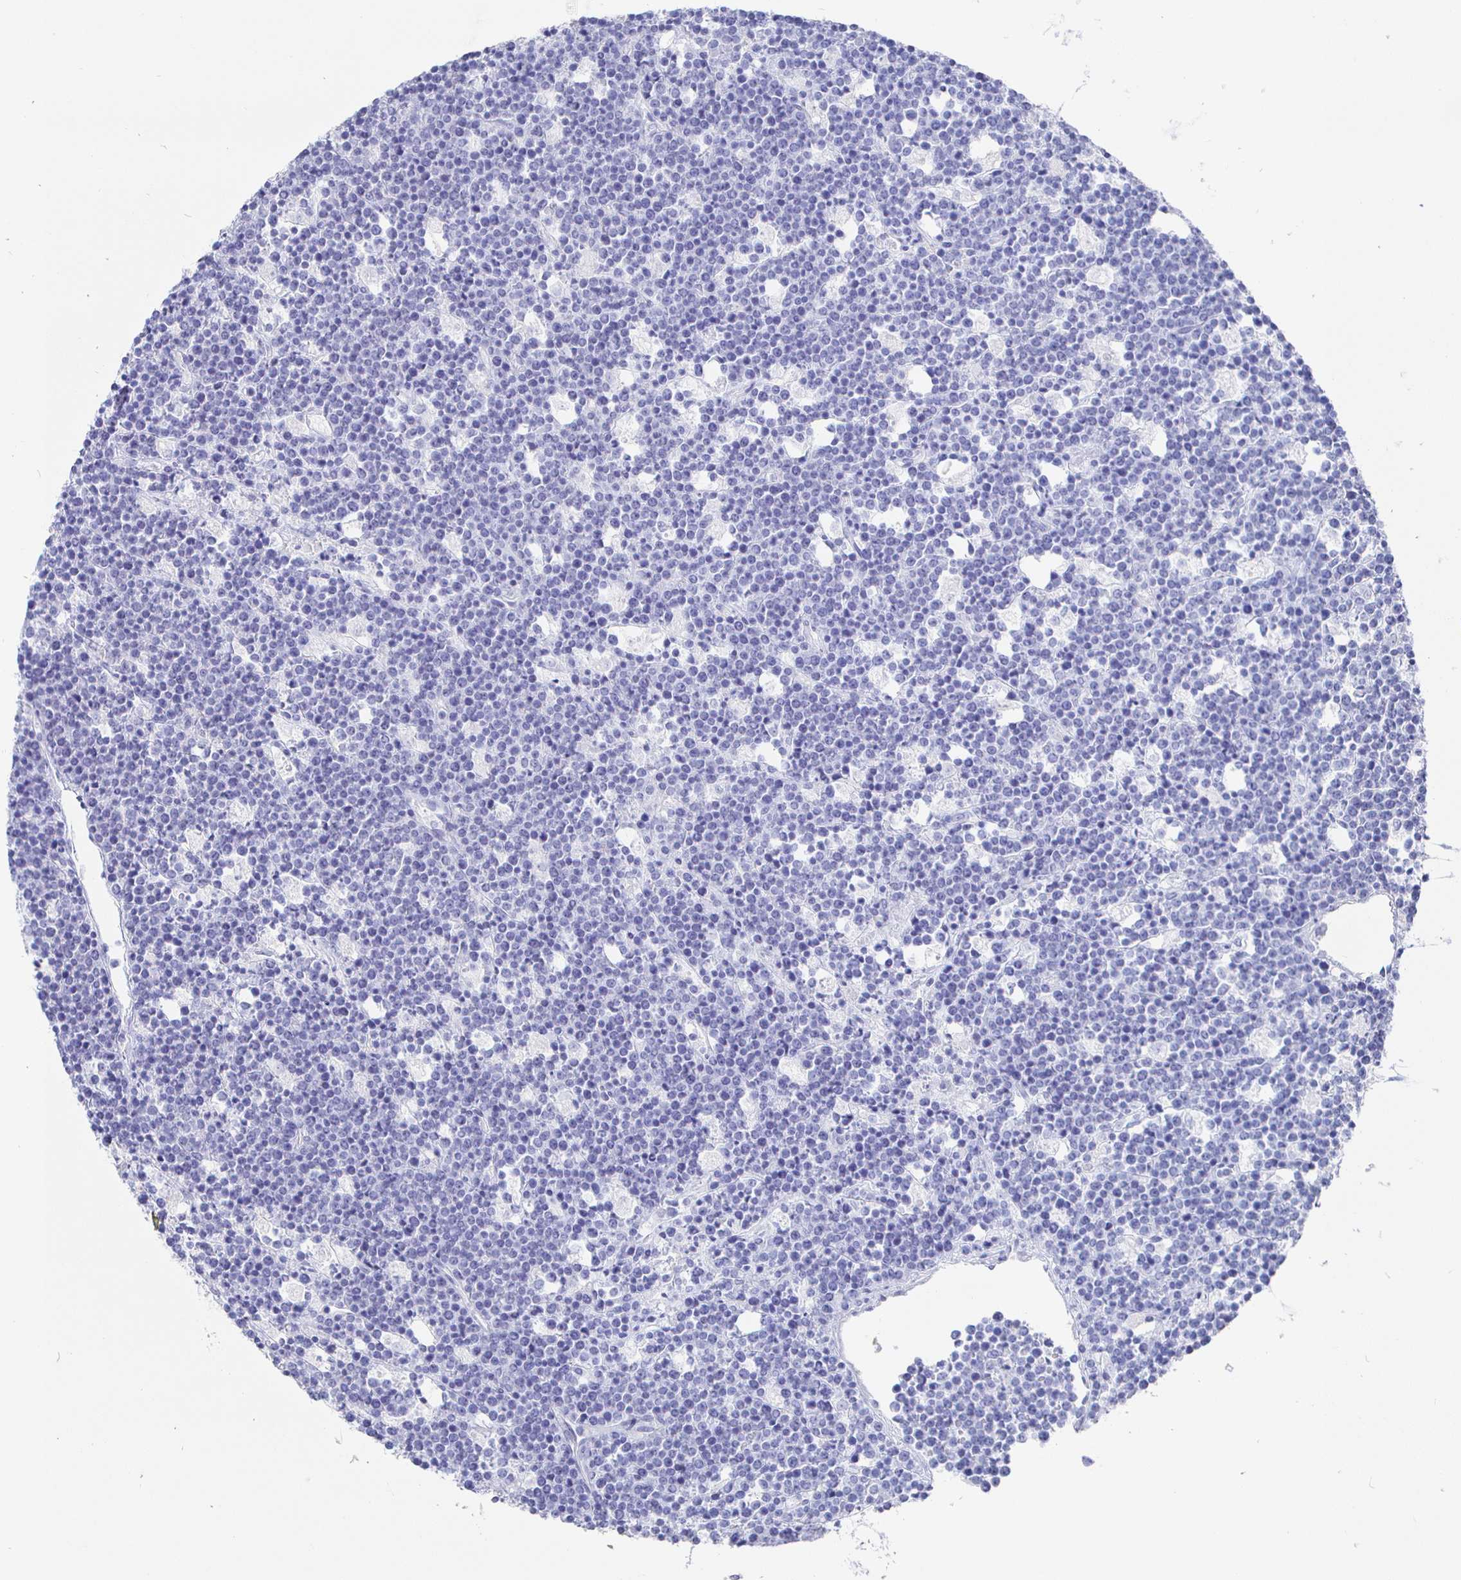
{"staining": {"intensity": "negative", "quantity": "none", "location": "none"}, "tissue": "lymphoma", "cell_type": "Tumor cells", "image_type": "cancer", "snomed": [{"axis": "morphology", "description": "Malignant lymphoma, non-Hodgkin's type, High grade"}, {"axis": "topography", "description": "Ovary"}], "caption": "Immunohistochemistry (IHC) of lymphoma demonstrates no positivity in tumor cells. The staining was performed using DAB (3,3'-diaminobenzidine) to visualize the protein expression in brown, while the nuclei were stained in blue with hematoxylin (Magnification: 20x).", "gene": "CLCA1", "patient": {"sex": "female", "age": 56}}